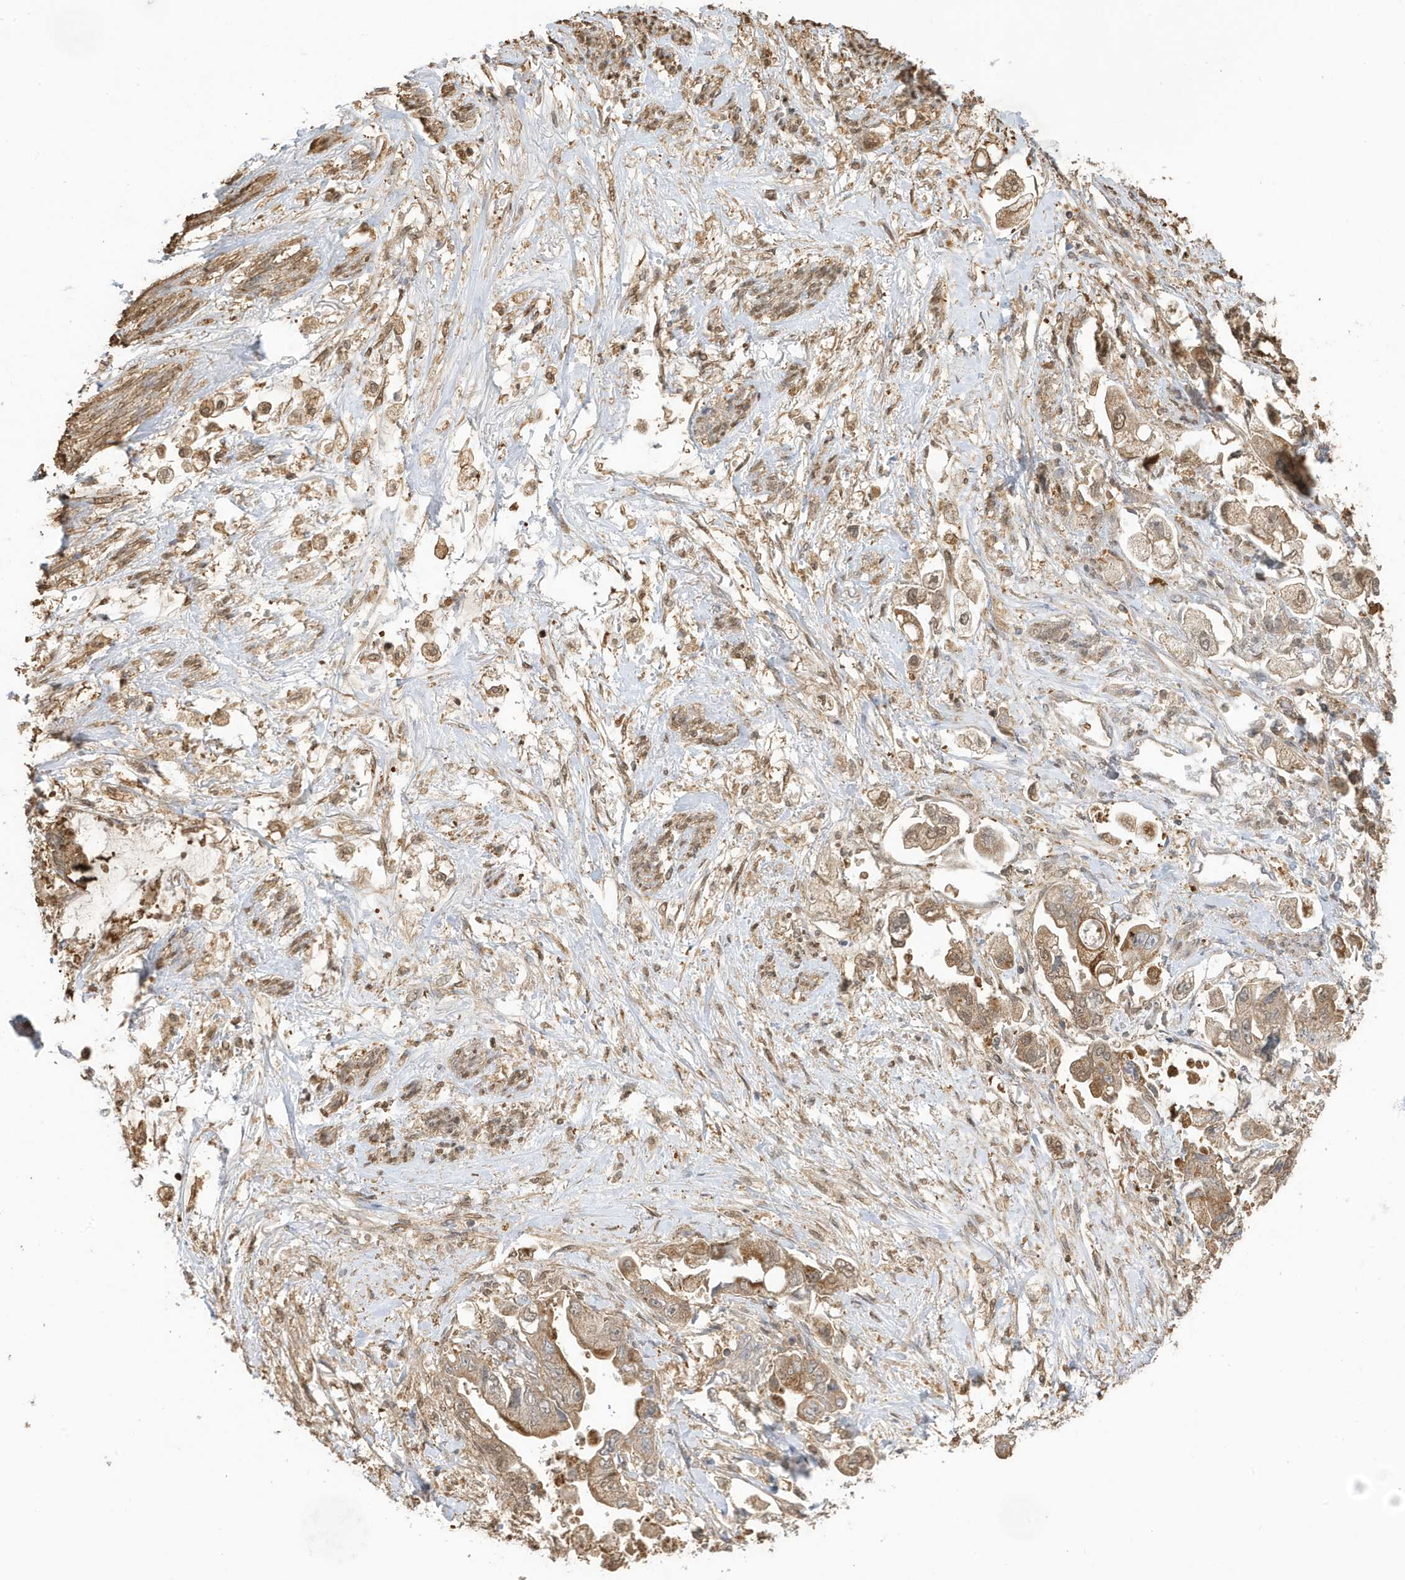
{"staining": {"intensity": "moderate", "quantity": ">75%", "location": "cytoplasmic/membranous"}, "tissue": "stomach cancer", "cell_type": "Tumor cells", "image_type": "cancer", "snomed": [{"axis": "morphology", "description": "Adenocarcinoma, NOS"}, {"axis": "topography", "description": "Stomach"}], "caption": "Adenocarcinoma (stomach) stained with IHC exhibits moderate cytoplasmic/membranous staining in about >75% of tumor cells.", "gene": "AZI2", "patient": {"sex": "male", "age": 62}}